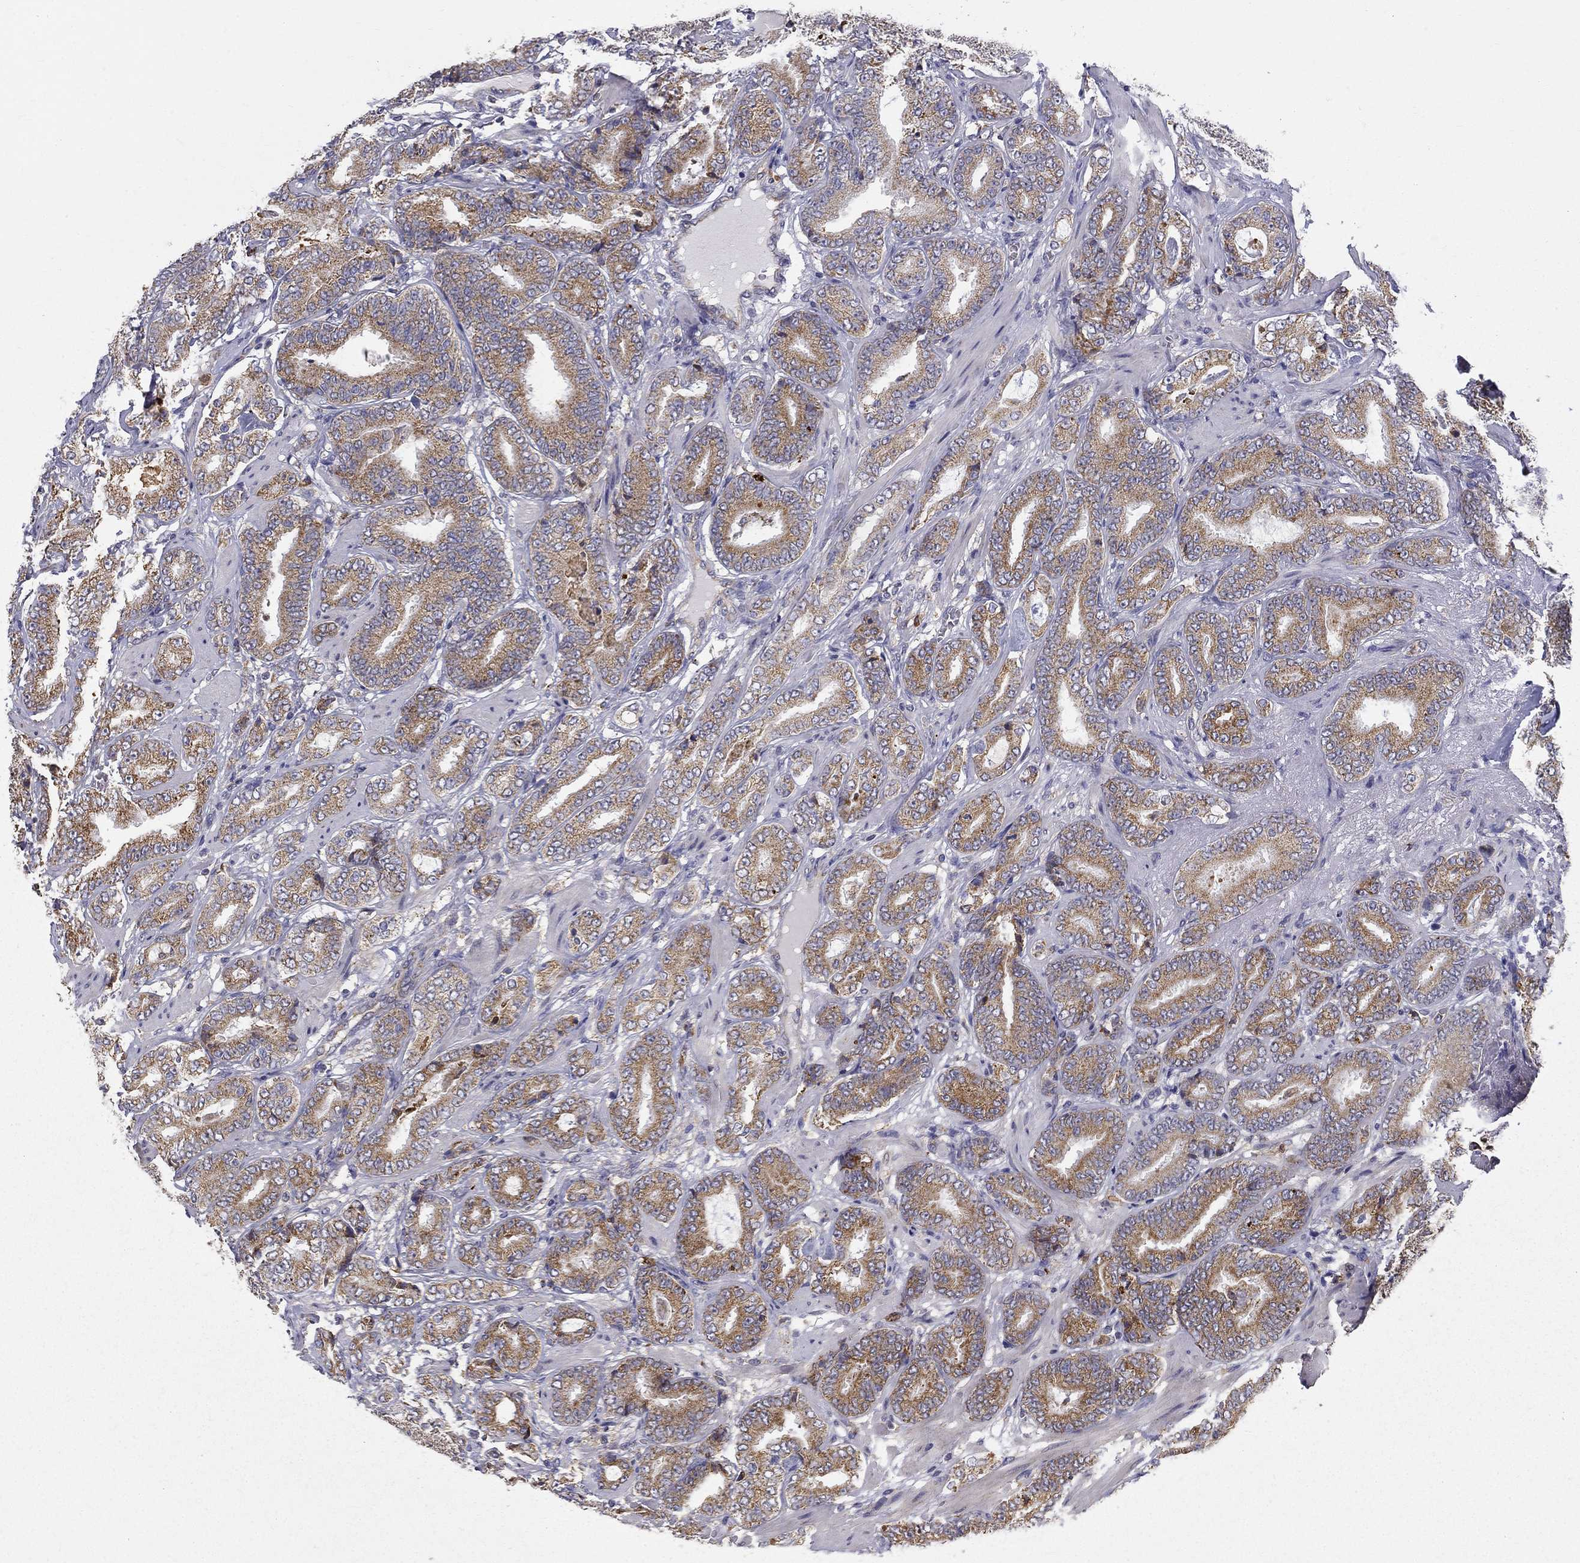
{"staining": {"intensity": "moderate", "quantity": ">75%", "location": "cytoplasmic/membranous"}, "tissue": "prostate cancer", "cell_type": "Tumor cells", "image_type": "cancer", "snomed": [{"axis": "morphology", "description": "Adenocarcinoma, Low grade"}, {"axis": "topography", "description": "Prostate"}], "caption": "Human prostate cancer stained with a brown dye shows moderate cytoplasmic/membranous positive staining in approximately >75% of tumor cells.", "gene": "PRDX4", "patient": {"sex": "male", "age": 60}}